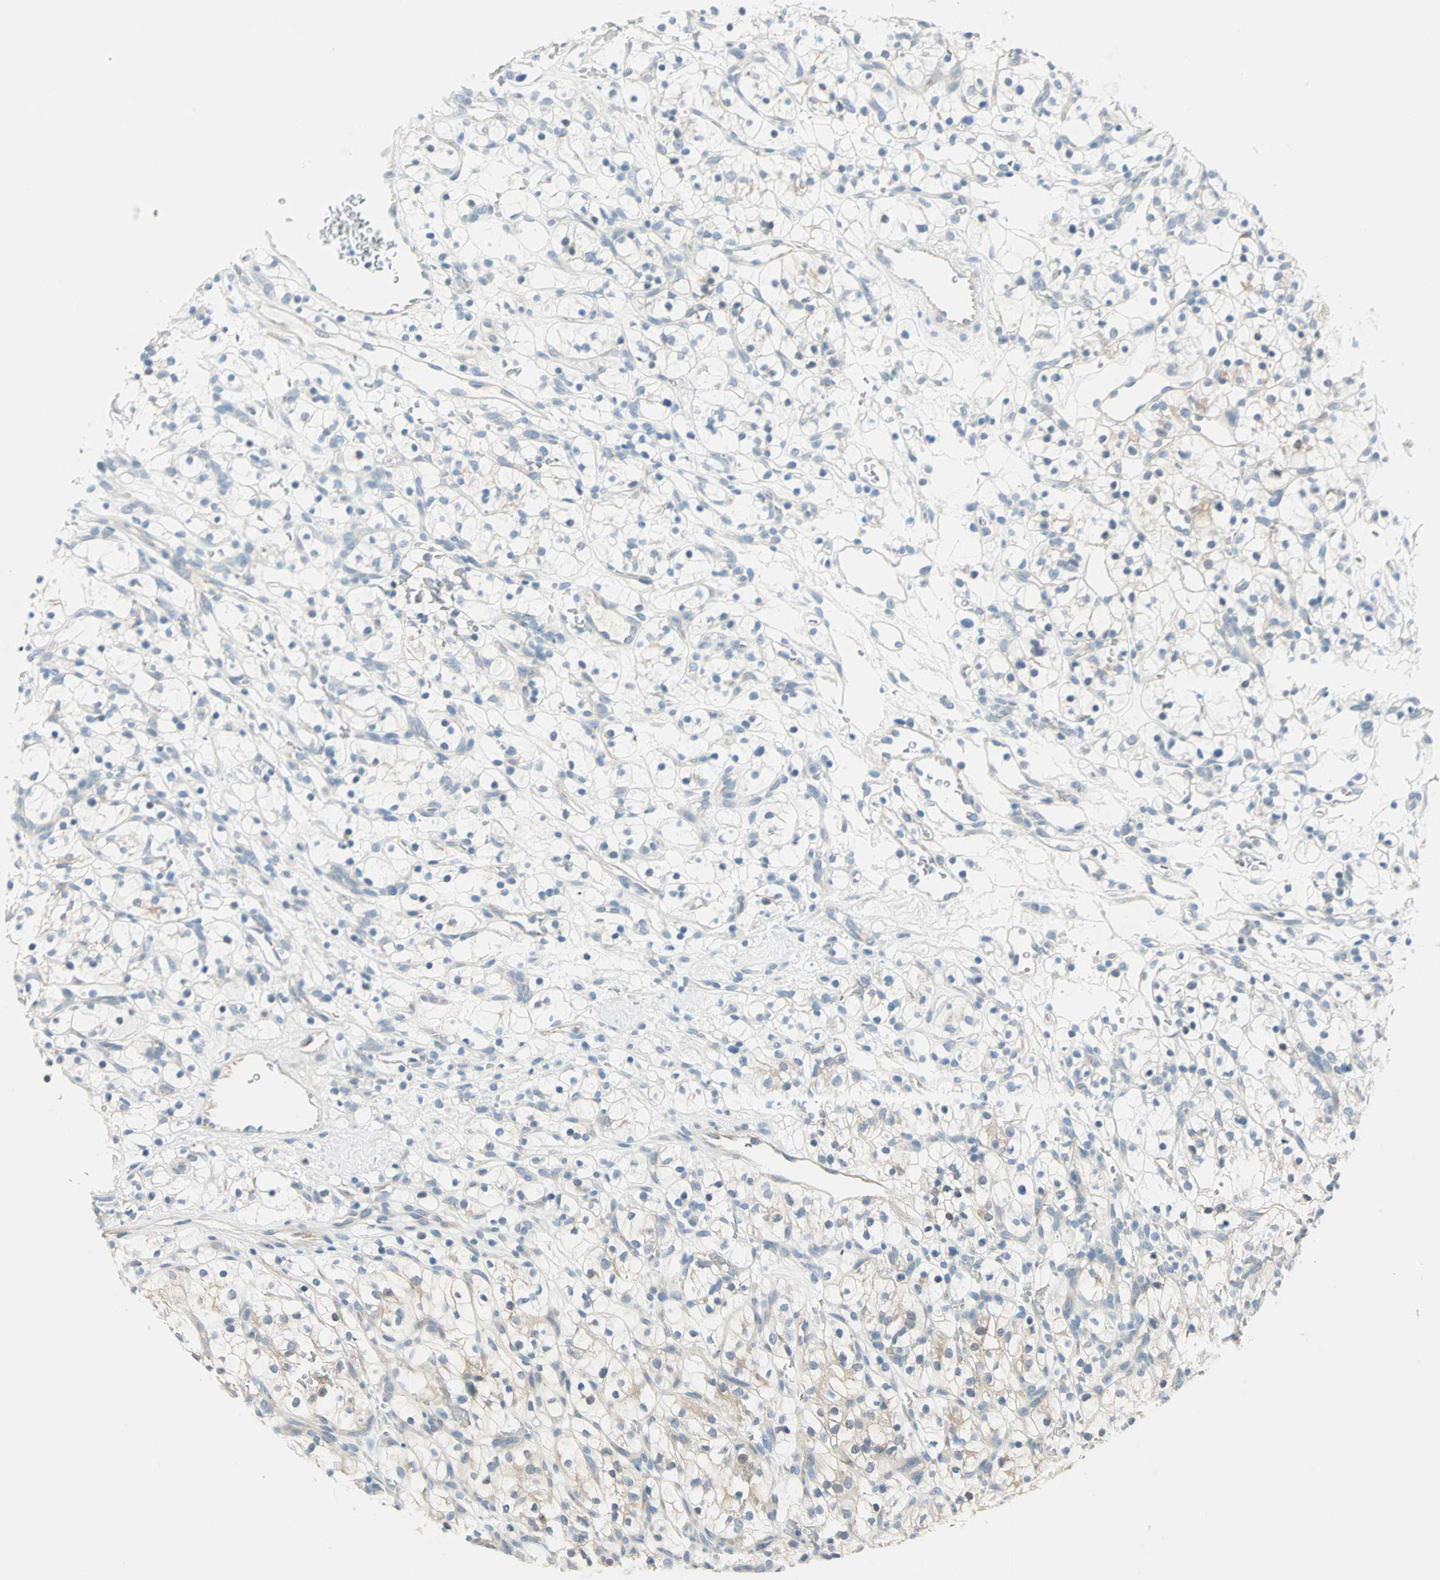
{"staining": {"intensity": "weak", "quantity": "25%-75%", "location": "cytoplasmic/membranous"}, "tissue": "renal cancer", "cell_type": "Tumor cells", "image_type": "cancer", "snomed": [{"axis": "morphology", "description": "Adenocarcinoma, NOS"}, {"axis": "topography", "description": "Kidney"}], "caption": "Immunohistochemical staining of human renal cancer (adenocarcinoma) displays low levels of weak cytoplasmic/membranous protein positivity in about 25%-75% of tumor cells.", "gene": "SULT1C2", "patient": {"sex": "female", "age": 57}}